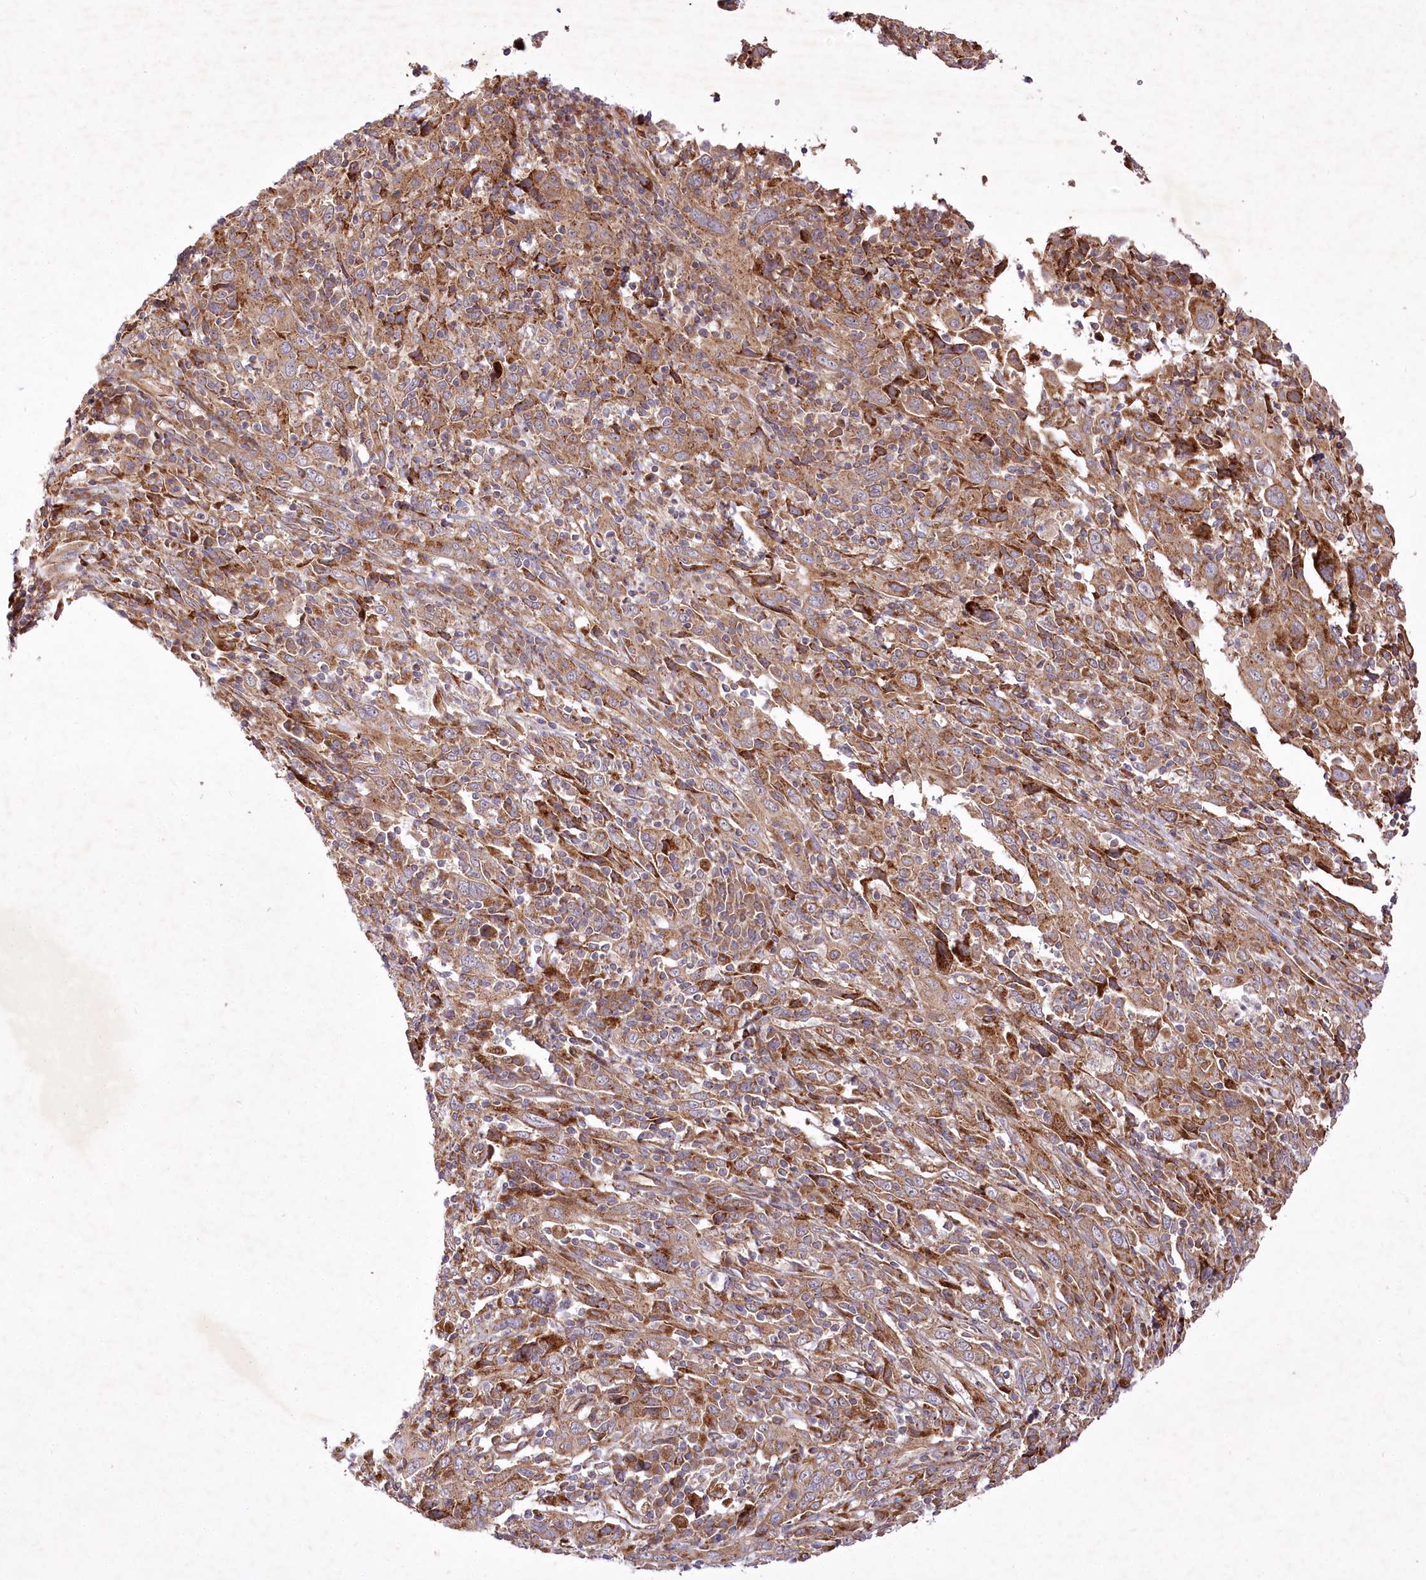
{"staining": {"intensity": "moderate", "quantity": ">75%", "location": "cytoplasmic/membranous"}, "tissue": "cervical cancer", "cell_type": "Tumor cells", "image_type": "cancer", "snomed": [{"axis": "morphology", "description": "Squamous cell carcinoma, NOS"}, {"axis": "topography", "description": "Cervix"}], "caption": "A brown stain labels moderate cytoplasmic/membranous expression of a protein in cervical squamous cell carcinoma tumor cells. Immunohistochemistry stains the protein in brown and the nuclei are stained blue.", "gene": "PSTK", "patient": {"sex": "female", "age": 46}}